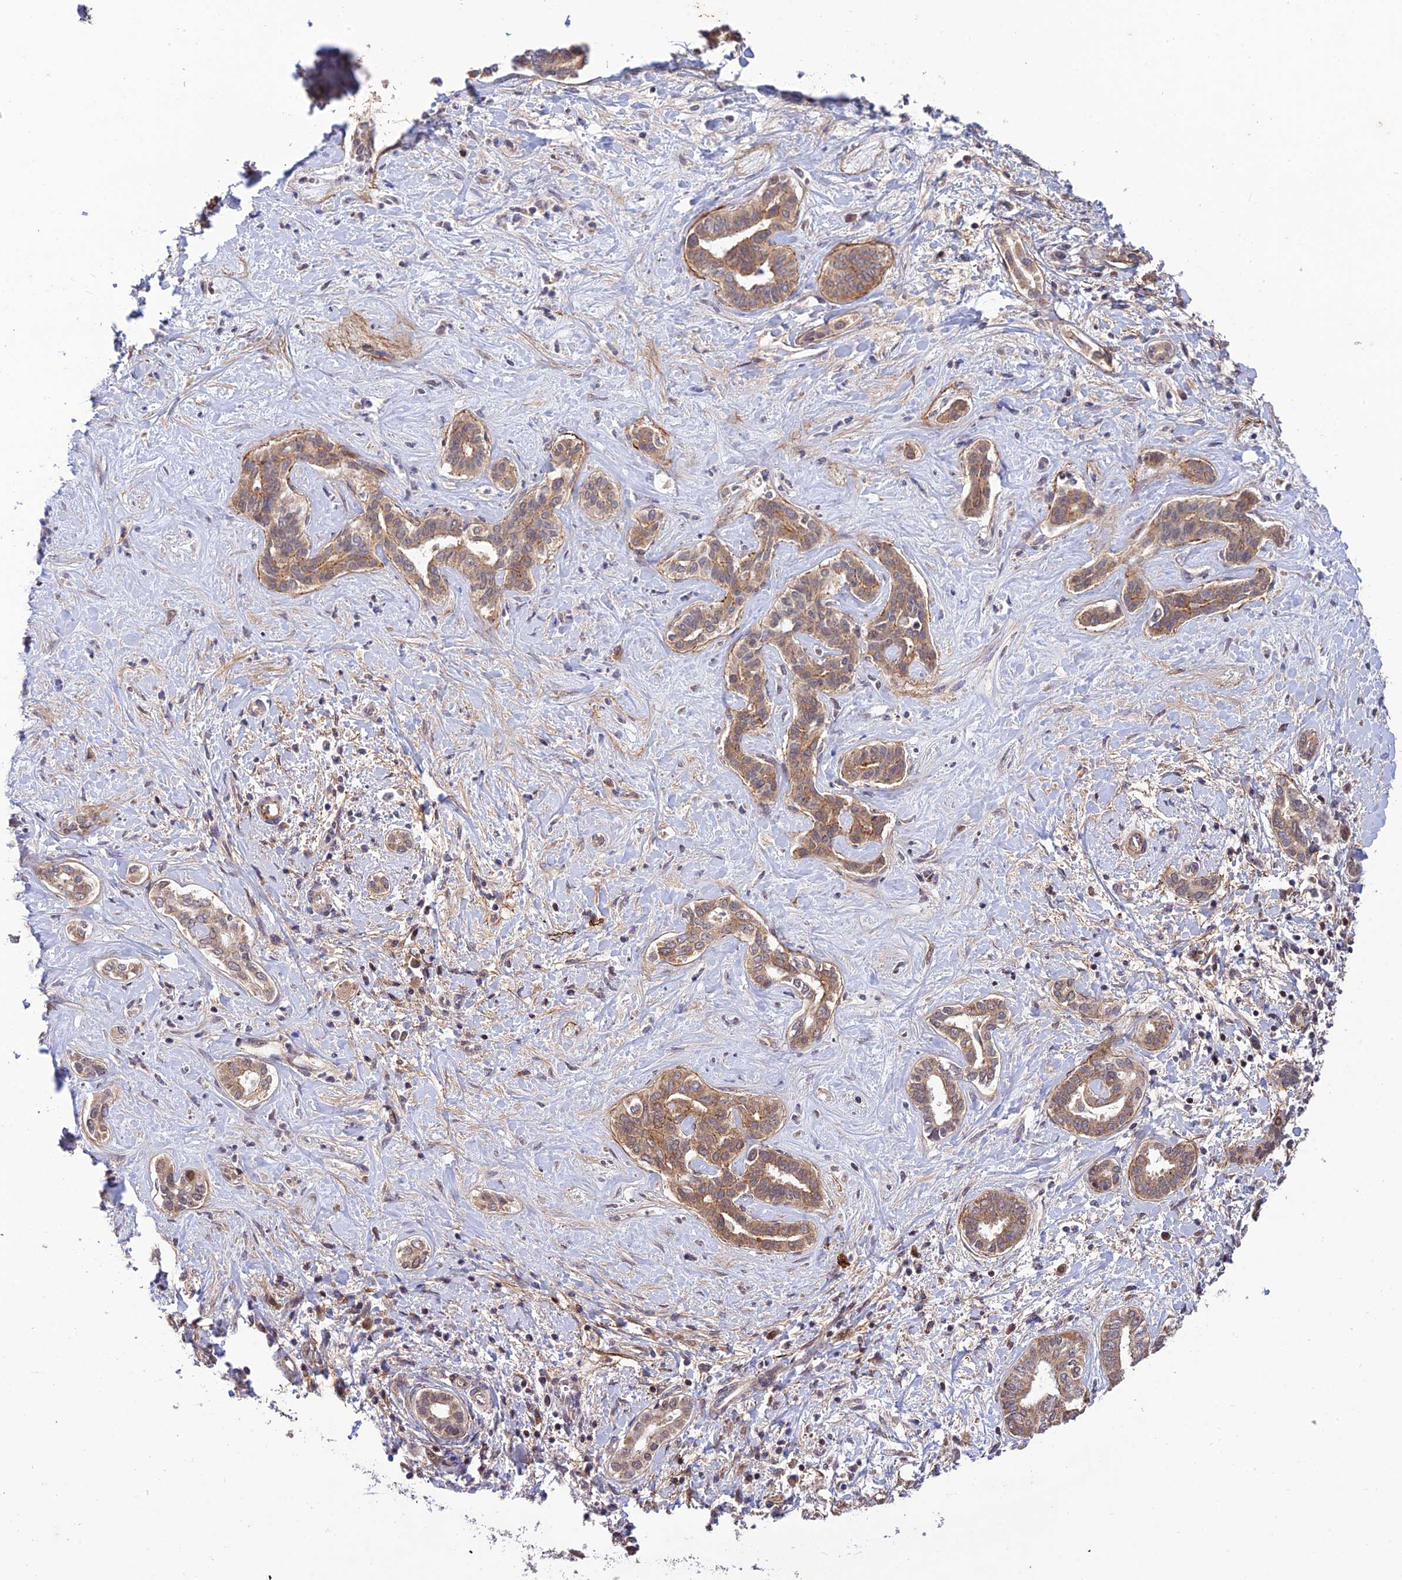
{"staining": {"intensity": "moderate", "quantity": ">75%", "location": "cytoplasmic/membranous"}, "tissue": "liver cancer", "cell_type": "Tumor cells", "image_type": "cancer", "snomed": [{"axis": "morphology", "description": "Cholangiocarcinoma"}, {"axis": "topography", "description": "Liver"}], "caption": "Immunohistochemical staining of liver cholangiocarcinoma displays medium levels of moderate cytoplasmic/membranous positivity in approximately >75% of tumor cells. The staining was performed using DAB, with brown indicating positive protein expression. Nuclei are stained blue with hematoxylin.", "gene": "PLEKHG2", "patient": {"sex": "female", "age": 77}}